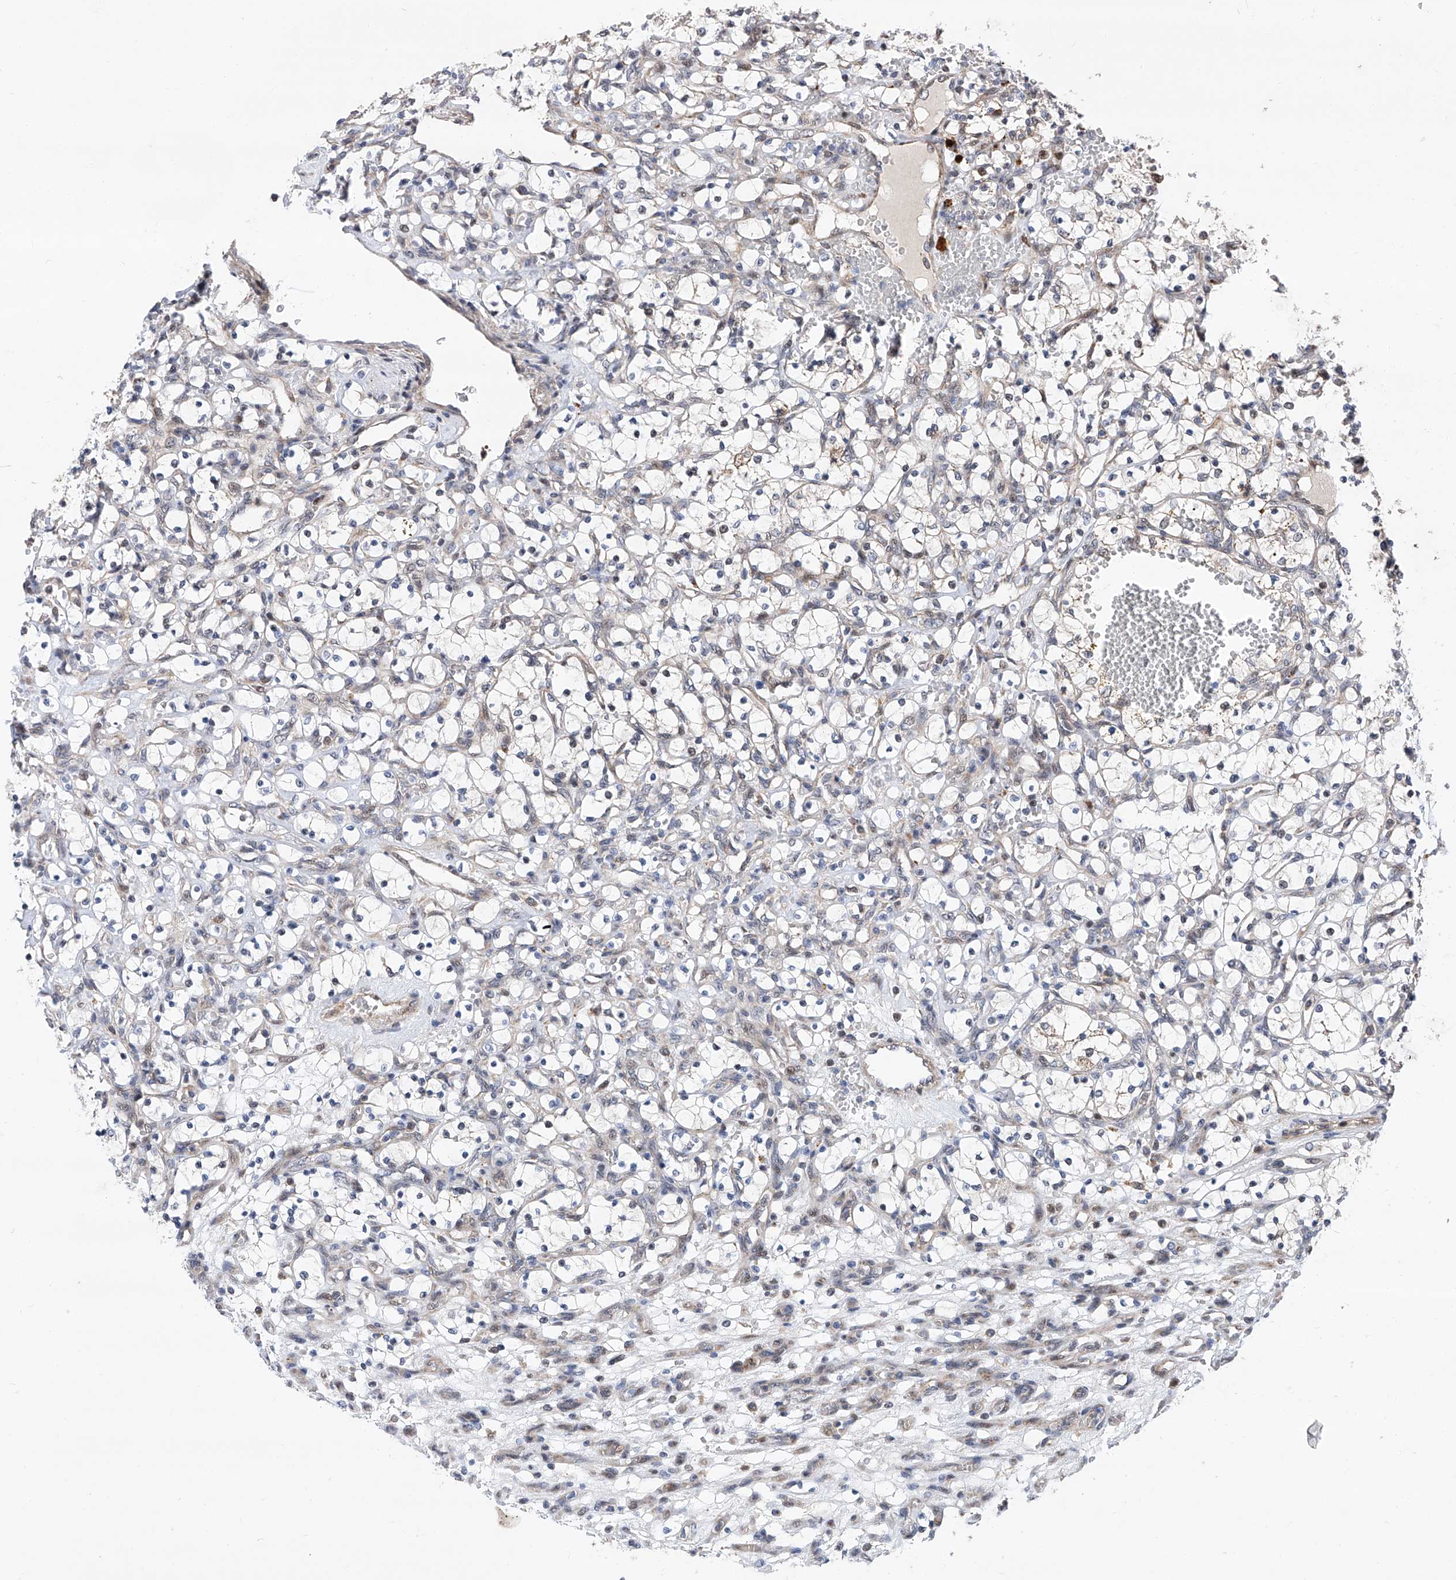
{"staining": {"intensity": "weak", "quantity": "<25%", "location": "cytoplasmic/membranous"}, "tissue": "renal cancer", "cell_type": "Tumor cells", "image_type": "cancer", "snomed": [{"axis": "morphology", "description": "Adenocarcinoma, NOS"}, {"axis": "topography", "description": "Kidney"}], "caption": "This is a image of immunohistochemistry (IHC) staining of adenocarcinoma (renal), which shows no positivity in tumor cells. (Stains: DAB (3,3'-diaminobenzidine) immunohistochemistry (IHC) with hematoxylin counter stain, Microscopy: brightfield microscopy at high magnification).", "gene": "FARP2", "patient": {"sex": "female", "age": 69}}